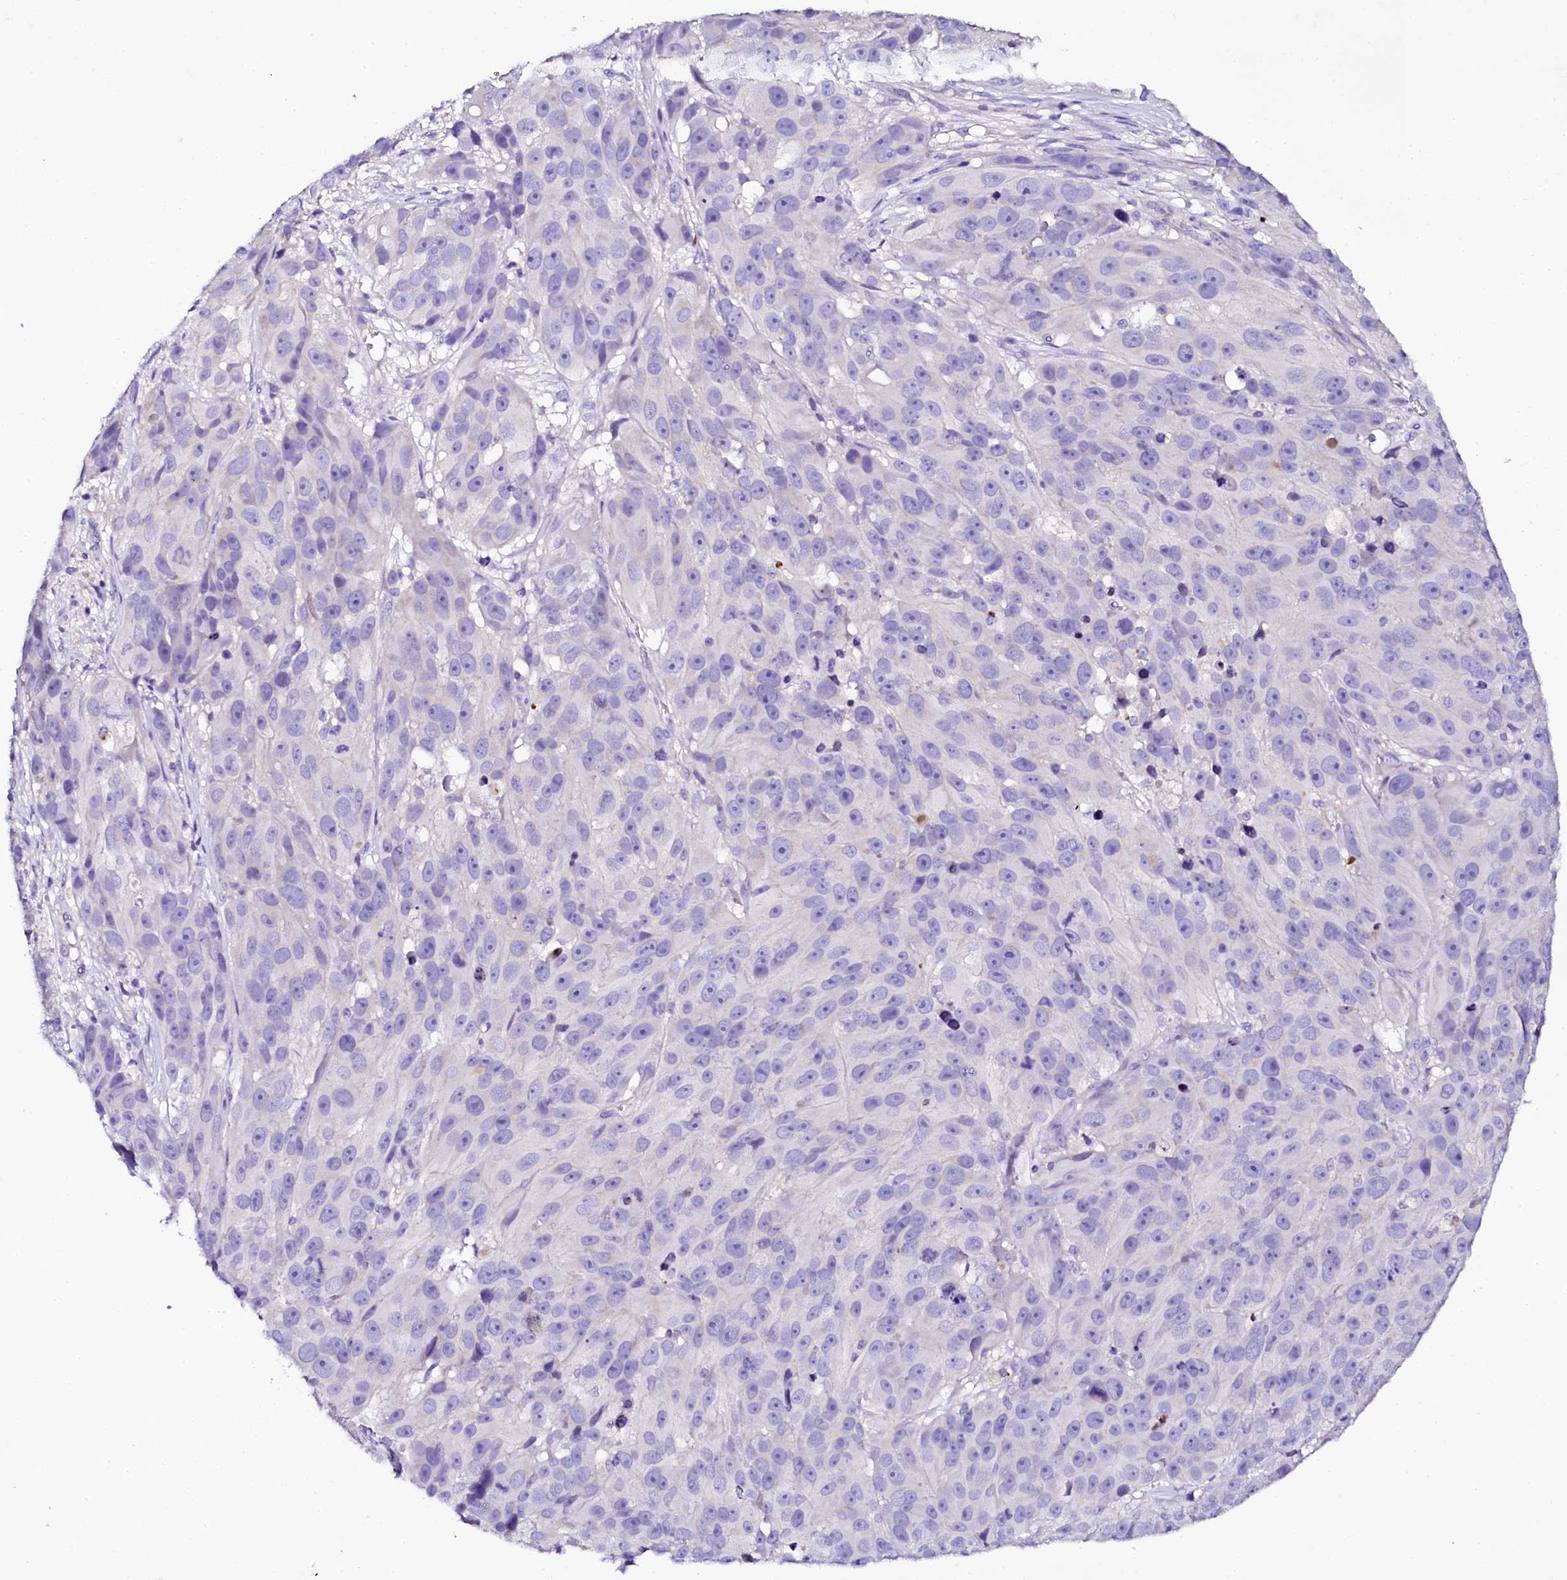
{"staining": {"intensity": "negative", "quantity": "none", "location": "none"}, "tissue": "melanoma", "cell_type": "Tumor cells", "image_type": "cancer", "snomed": [{"axis": "morphology", "description": "Malignant melanoma, NOS"}, {"axis": "topography", "description": "Skin"}], "caption": "IHC of malignant melanoma shows no staining in tumor cells. (IHC, brightfield microscopy, high magnification).", "gene": "NAA16", "patient": {"sex": "male", "age": 84}}